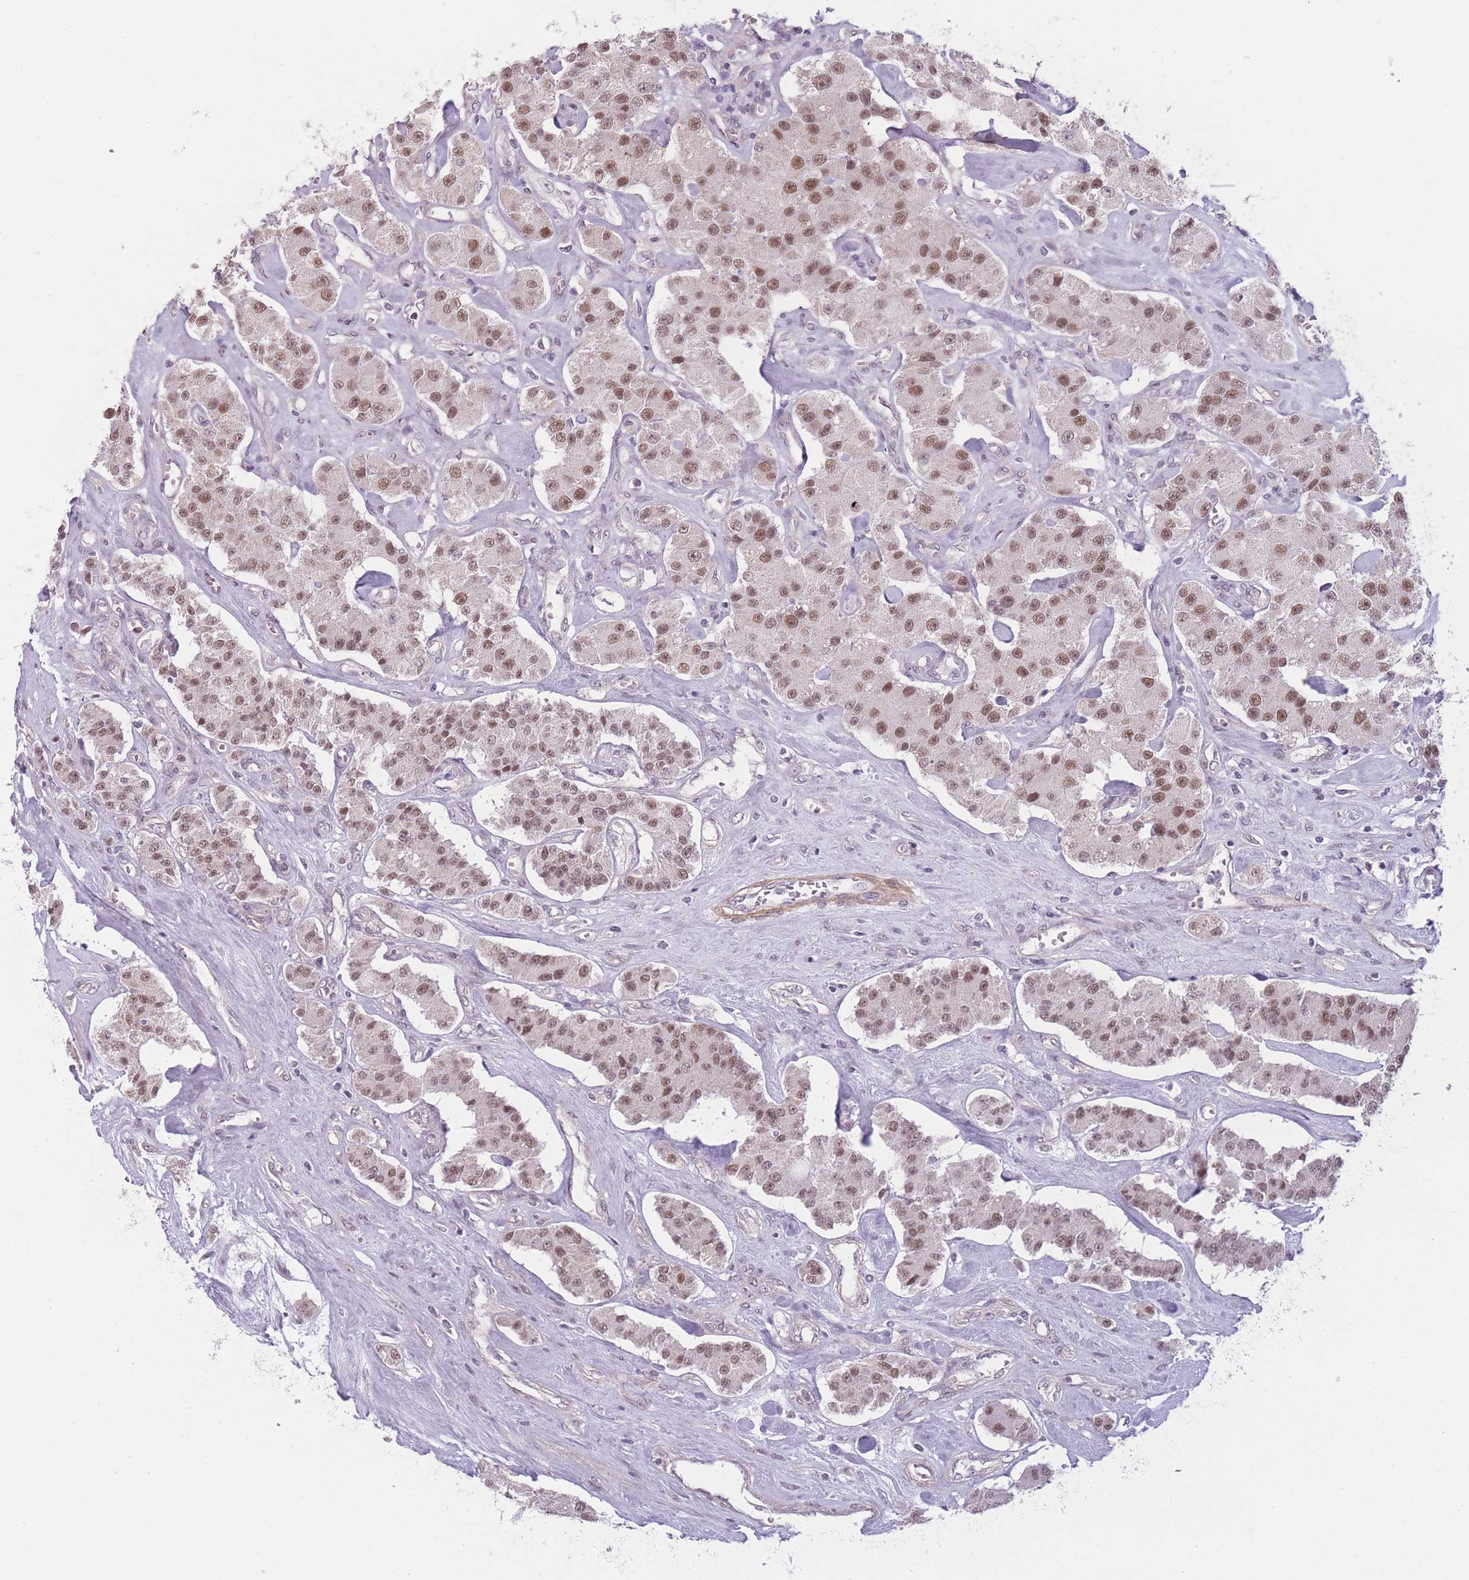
{"staining": {"intensity": "moderate", "quantity": ">75%", "location": "nuclear"}, "tissue": "carcinoid", "cell_type": "Tumor cells", "image_type": "cancer", "snomed": [{"axis": "morphology", "description": "Carcinoid, malignant, NOS"}, {"axis": "topography", "description": "Pancreas"}], "caption": "Carcinoid tissue displays moderate nuclear expression in about >75% of tumor cells, visualized by immunohistochemistry. Using DAB (brown) and hematoxylin (blue) stains, captured at high magnification using brightfield microscopy.", "gene": "SIN3B", "patient": {"sex": "male", "age": 41}}